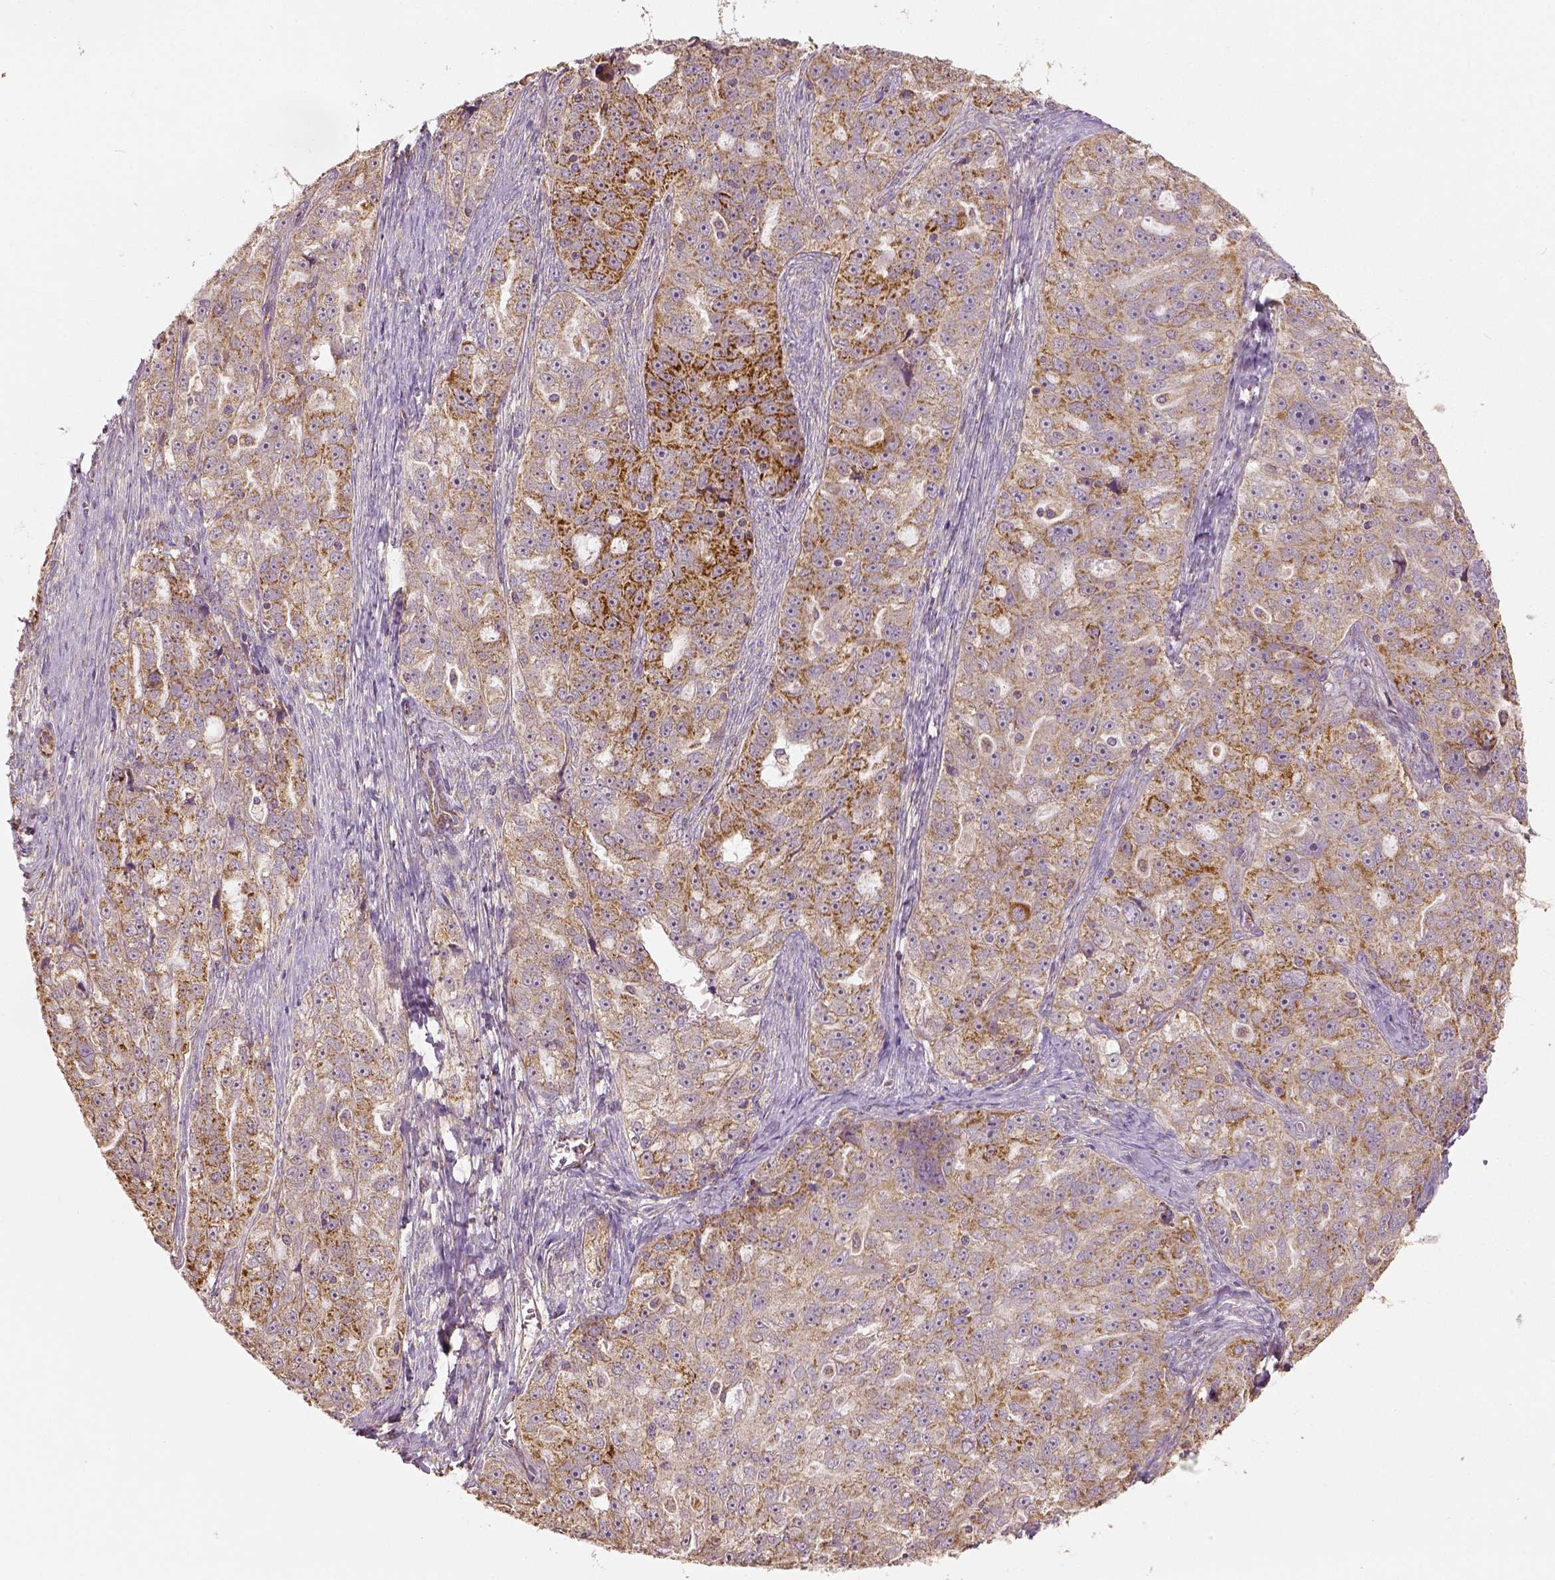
{"staining": {"intensity": "strong", "quantity": "<25%", "location": "cytoplasmic/membranous"}, "tissue": "ovarian cancer", "cell_type": "Tumor cells", "image_type": "cancer", "snomed": [{"axis": "morphology", "description": "Cystadenocarcinoma, serous, NOS"}, {"axis": "topography", "description": "Ovary"}], "caption": "DAB immunohistochemical staining of human ovarian cancer (serous cystadenocarcinoma) shows strong cytoplasmic/membranous protein expression in approximately <25% of tumor cells. Immunohistochemistry (ihc) stains the protein in brown and the nuclei are stained blue.", "gene": "PGAM5", "patient": {"sex": "female", "age": 51}}